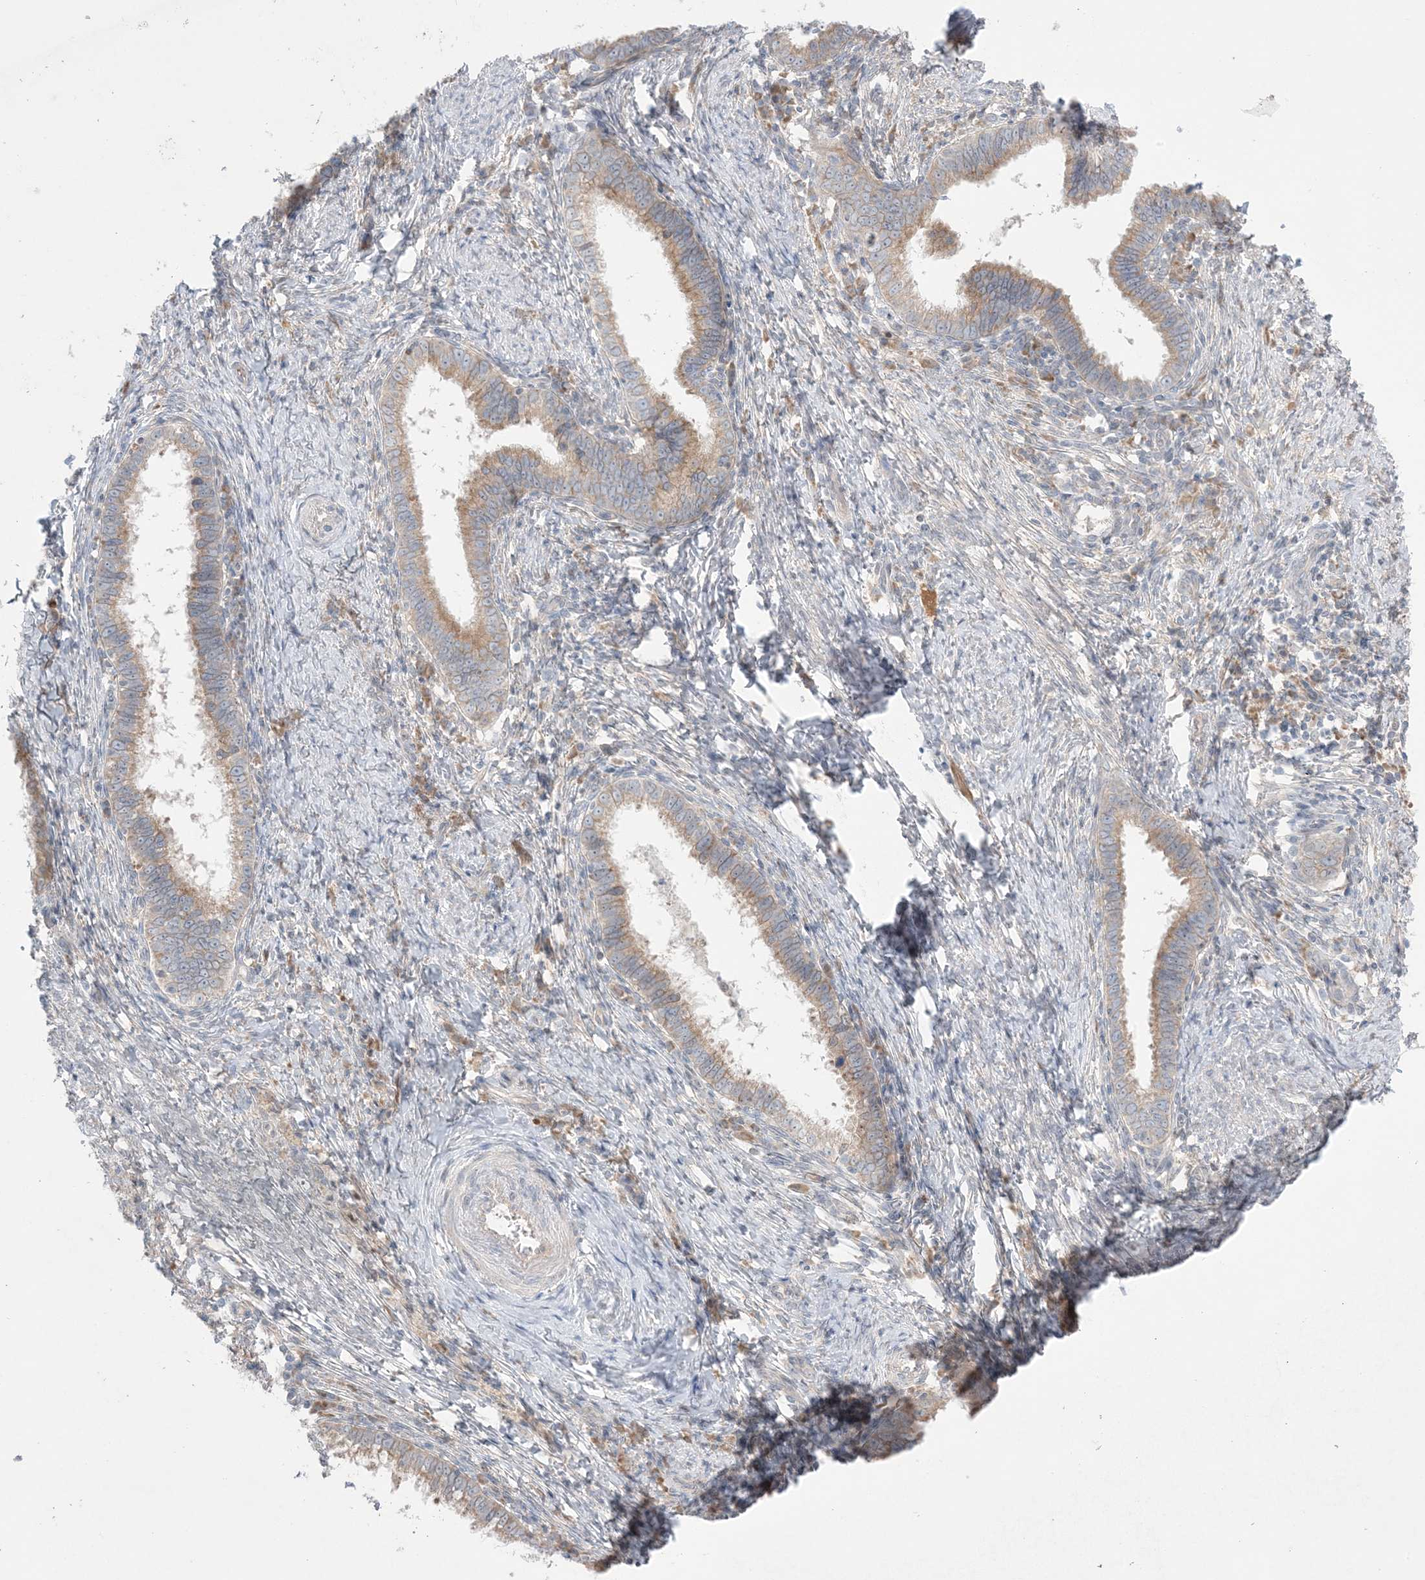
{"staining": {"intensity": "moderate", "quantity": "25%-75%", "location": "cytoplasmic/membranous"}, "tissue": "cervical cancer", "cell_type": "Tumor cells", "image_type": "cancer", "snomed": [{"axis": "morphology", "description": "Adenocarcinoma, NOS"}, {"axis": "topography", "description": "Cervix"}], "caption": "The immunohistochemical stain highlights moderate cytoplasmic/membranous staining in tumor cells of cervical cancer tissue.", "gene": "MMGT1", "patient": {"sex": "female", "age": 36}}